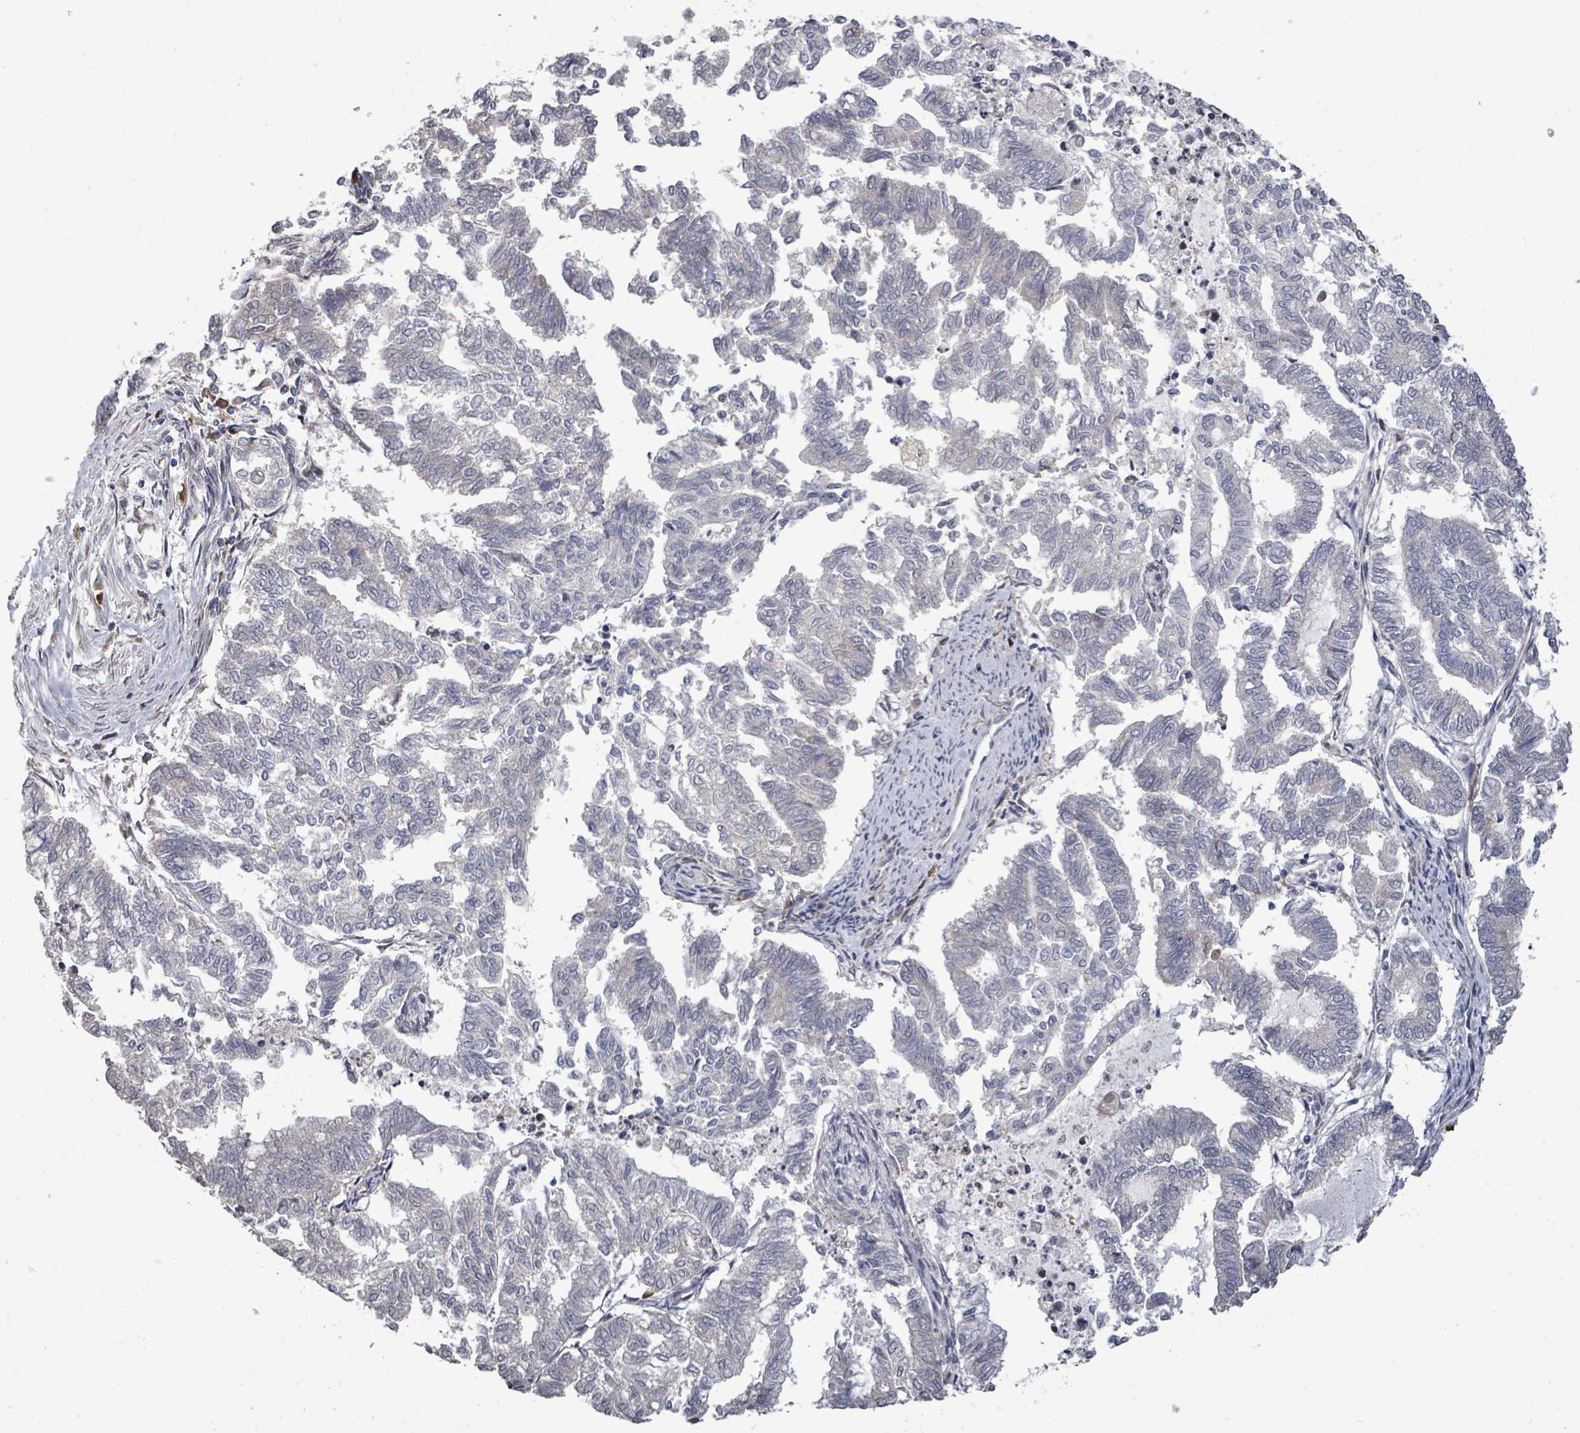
{"staining": {"intensity": "negative", "quantity": "none", "location": "none"}, "tissue": "endometrial cancer", "cell_type": "Tumor cells", "image_type": "cancer", "snomed": [{"axis": "morphology", "description": "Adenocarcinoma, NOS"}, {"axis": "topography", "description": "Endometrium"}], "caption": "IHC of human endometrial cancer shows no positivity in tumor cells. (IHC, brightfield microscopy, high magnification).", "gene": "POMGNT2", "patient": {"sex": "female", "age": 79}}